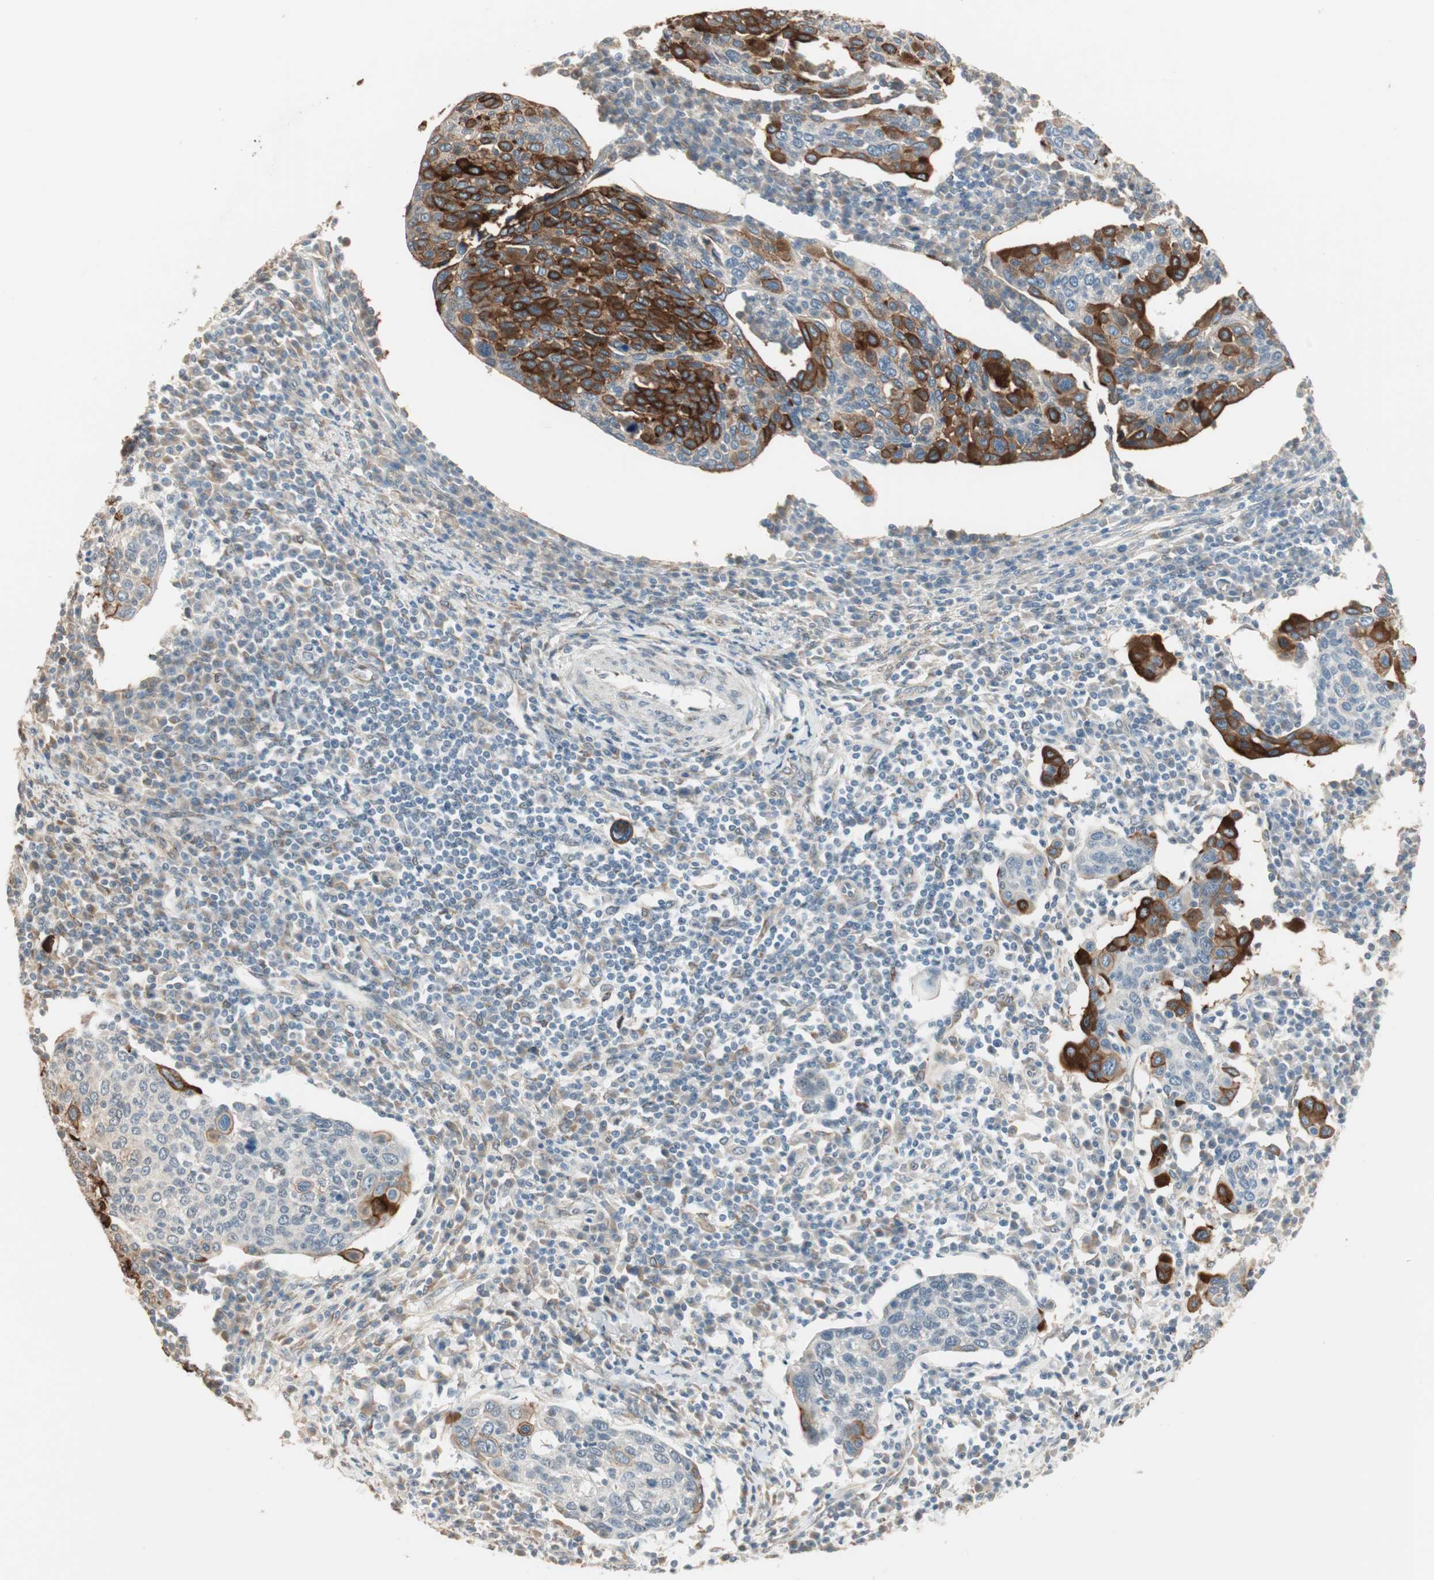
{"staining": {"intensity": "strong", "quantity": "25%-75%", "location": "cytoplasmic/membranous"}, "tissue": "cervical cancer", "cell_type": "Tumor cells", "image_type": "cancer", "snomed": [{"axis": "morphology", "description": "Squamous cell carcinoma, NOS"}, {"axis": "topography", "description": "Cervix"}], "caption": "Cervical cancer (squamous cell carcinoma) stained with a protein marker exhibits strong staining in tumor cells.", "gene": "TASOR", "patient": {"sex": "female", "age": 40}}